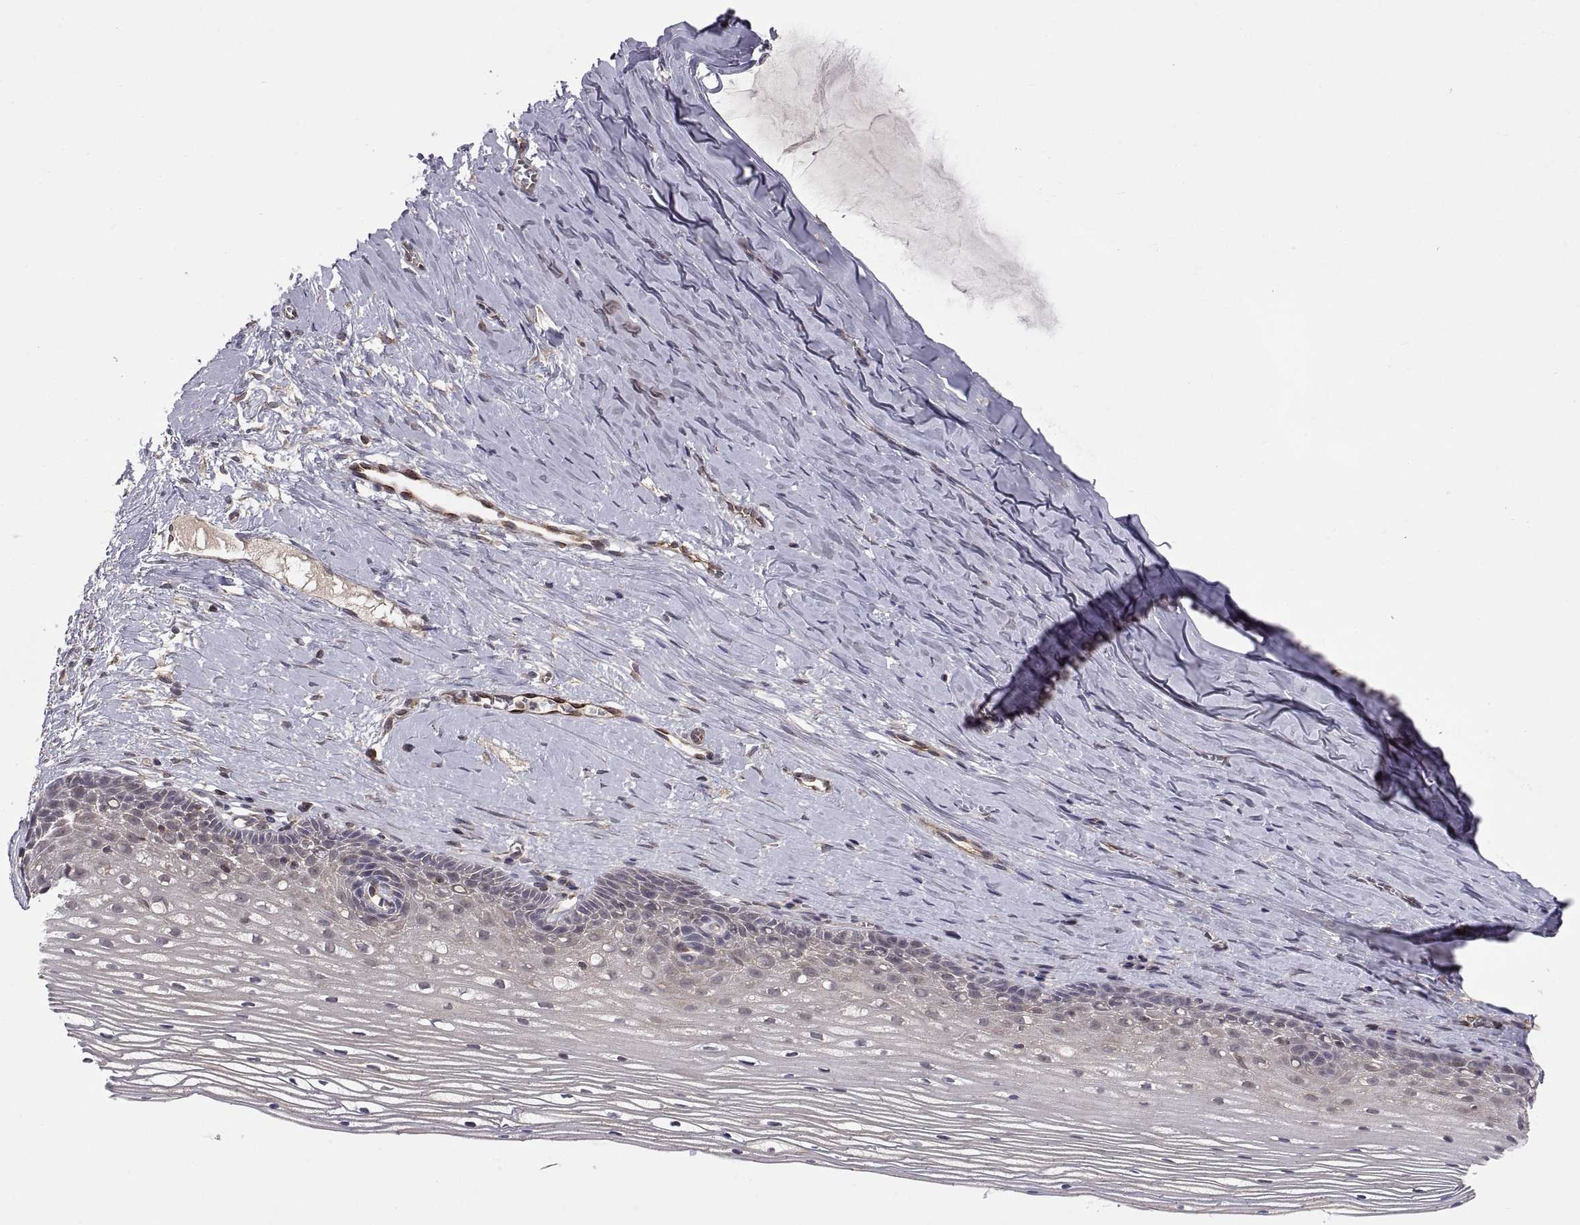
{"staining": {"intensity": "moderate", "quantity": "<25%", "location": "cytoplasmic/membranous"}, "tissue": "cervix", "cell_type": "Squamous epithelial cells", "image_type": "normal", "snomed": [{"axis": "morphology", "description": "Normal tissue, NOS"}, {"axis": "topography", "description": "Cervix"}], "caption": "The photomicrograph shows staining of unremarkable cervix, revealing moderate cytoplasmic/membranous protein staining (brown color) within squamous epithelial cells.", "gene": "ABL2", "patient": {"sex": "female", "age": 40}}